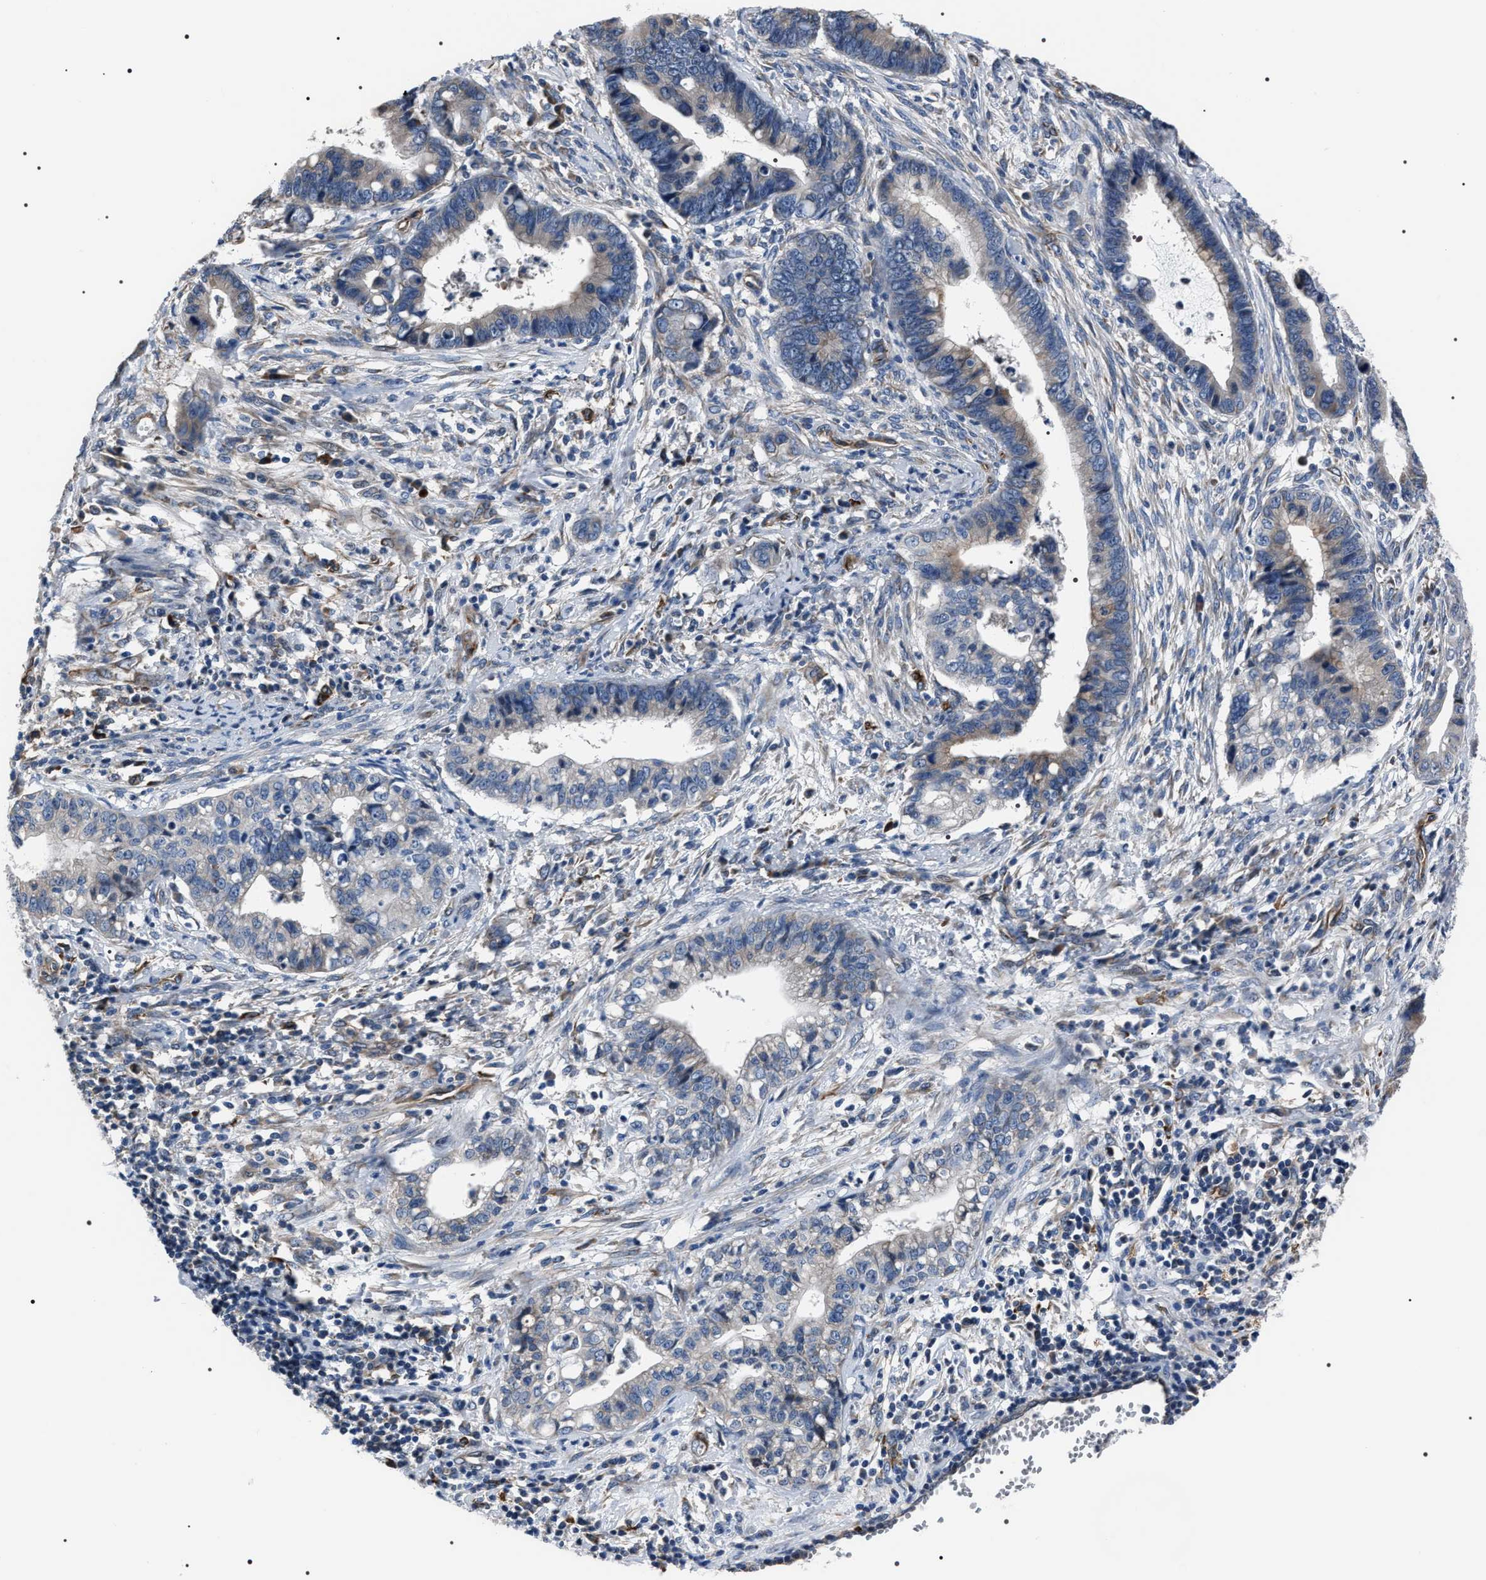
{"staining": {"intensity": "weak", "quantity": "25%-75%", "location": "cytoplasmic/membranous"}, "tissue": "cervical cancer", "cell_type": "Tumor cells", "image_type": "cancer", "snomed": [{"axis": "morphology", "description": "Adenocarcinoma, NOS"}, {"axis": "topography", "description": "Cervix"}], "caption": "Immunohistochemistry (DAB) staining of human adenocarcinoma (cervical) demonstrates weak cytoplasmic/membranous protein staining in approximately 25%-75% of tumor cells. (DAB IHC with brightfield microscopy, high magnification).", "gene": "PKD1L1", "patient": {"sex": "female", "age": 44}}